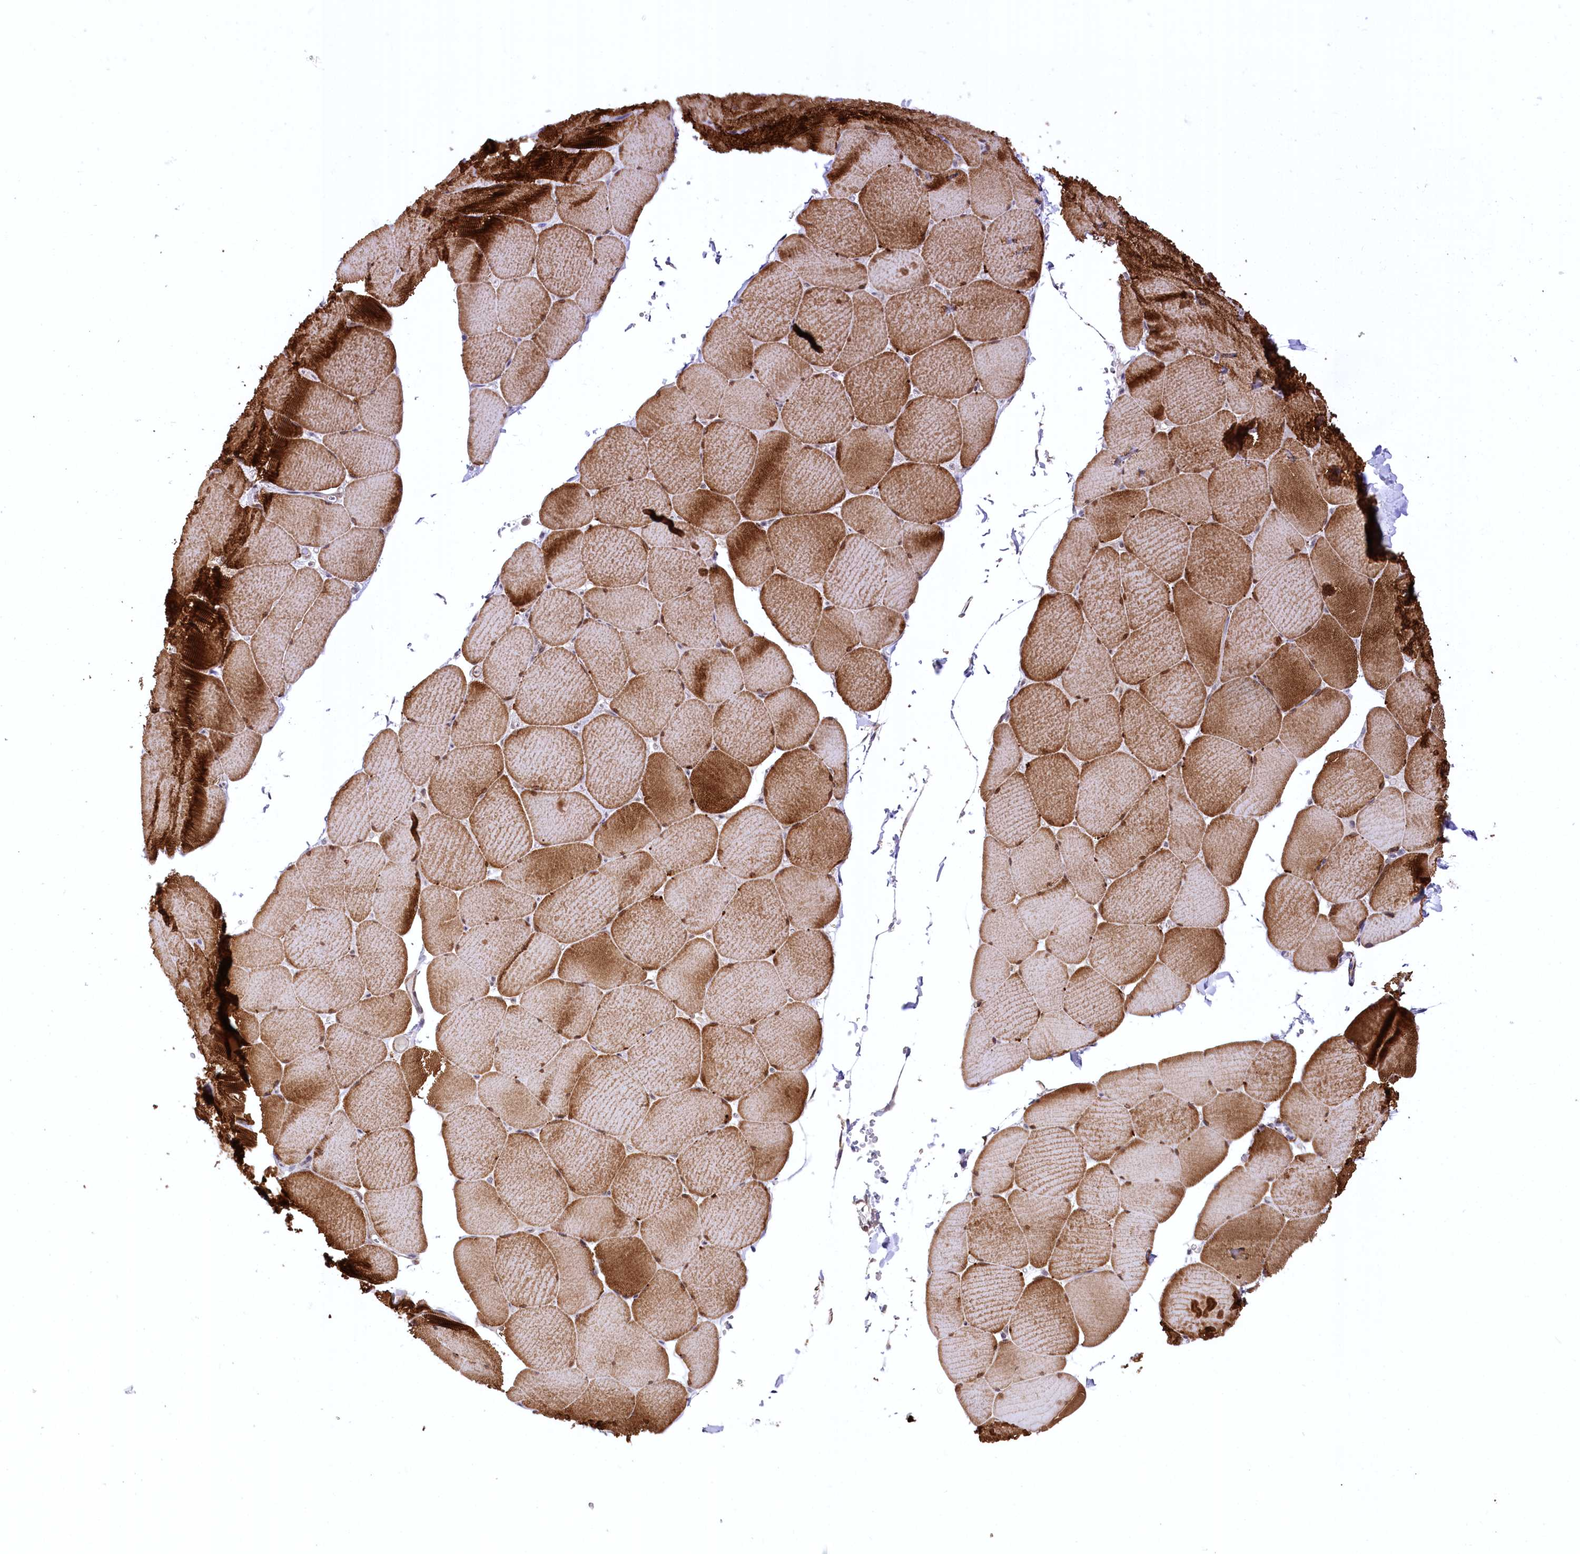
{"staining": {"intensity": "strong", "quantity": ">75%", "location": "cytoplasmic/membranous"}, "tissue": "skeletal muscle", "cell_type": "Myocytes", "image_type": "normal", "snomed": [{"axis": "morphology", "description": "Normal tissue, NOS"}, {"axis": "topography", "description": "Skeletal muscle"}, {"axis": "topography", "description": "Head-Neck"}], "caption": "Approximately >75% of myocytes in unremarkable human skeletal muscle reveal strong cytoplasmic/membranous protein expression as visualized by brown immunohistochemical staining.", "gene": "SYNPO2", "patient": {"sex": "male", "age": 66}}